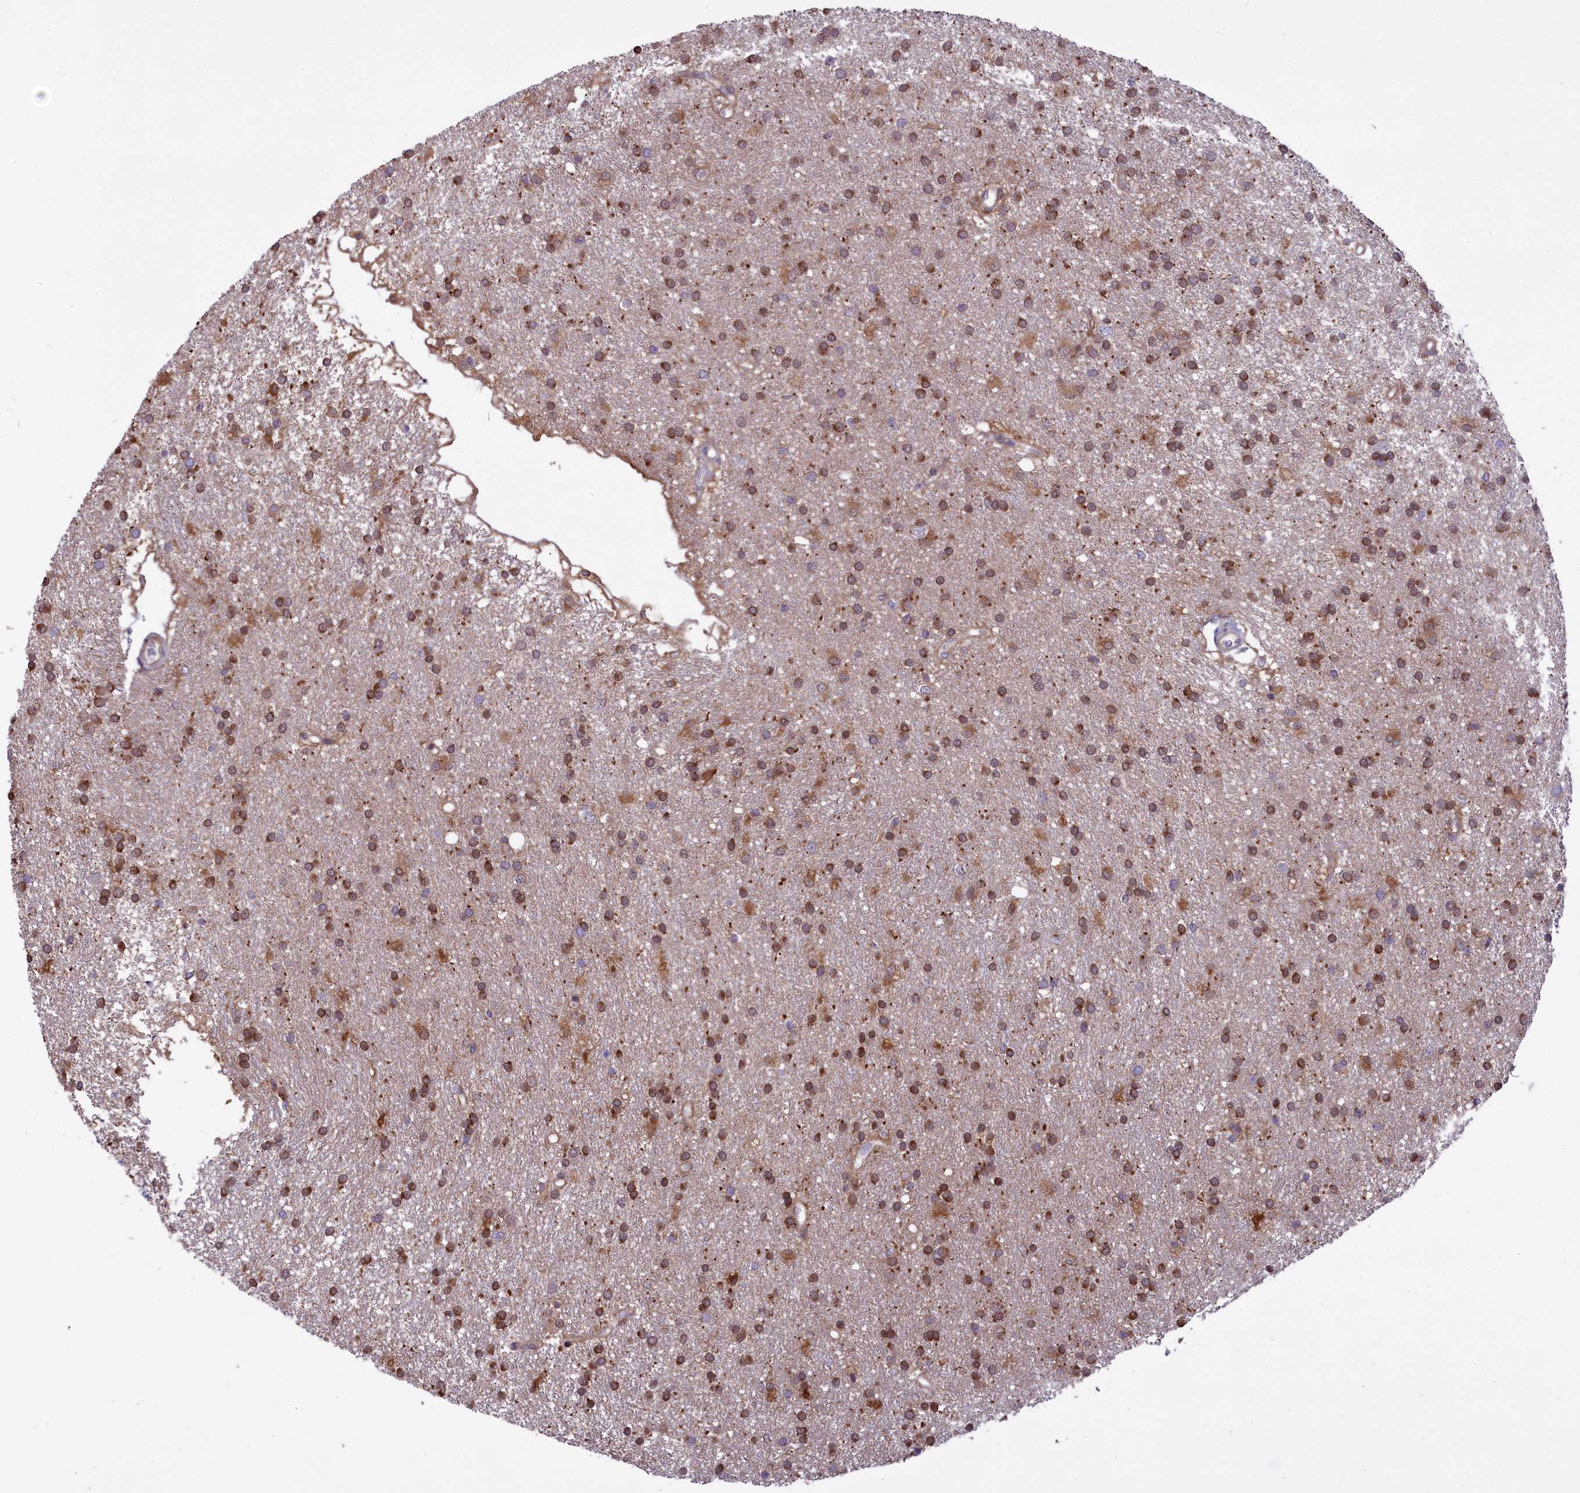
{"staining": {"intensity": "moderate", "quantity": "25%-75%", "location": "cytoplasmic/membranous,nuclear"}, "tissue": "glioma", "cell_type": "Tumor cells", "image_type": "cancer", "snomed": [{"axis": "morphology", "description": "Glioma, malignant, High grade"}, {"axis": "topography", "description": "Brain"}], "caption": "Tumor cells display medium levels of moderate cytoplasmic/membranous and nuclear expression in about 25%-75% of cells in glioma. (DAB (3,3'-diaminobenzidine) = brown stain, brightfield microscopy at high magnification).", "gene": "MAN2B1", "patient": {"sex": "male", "age": 77}}